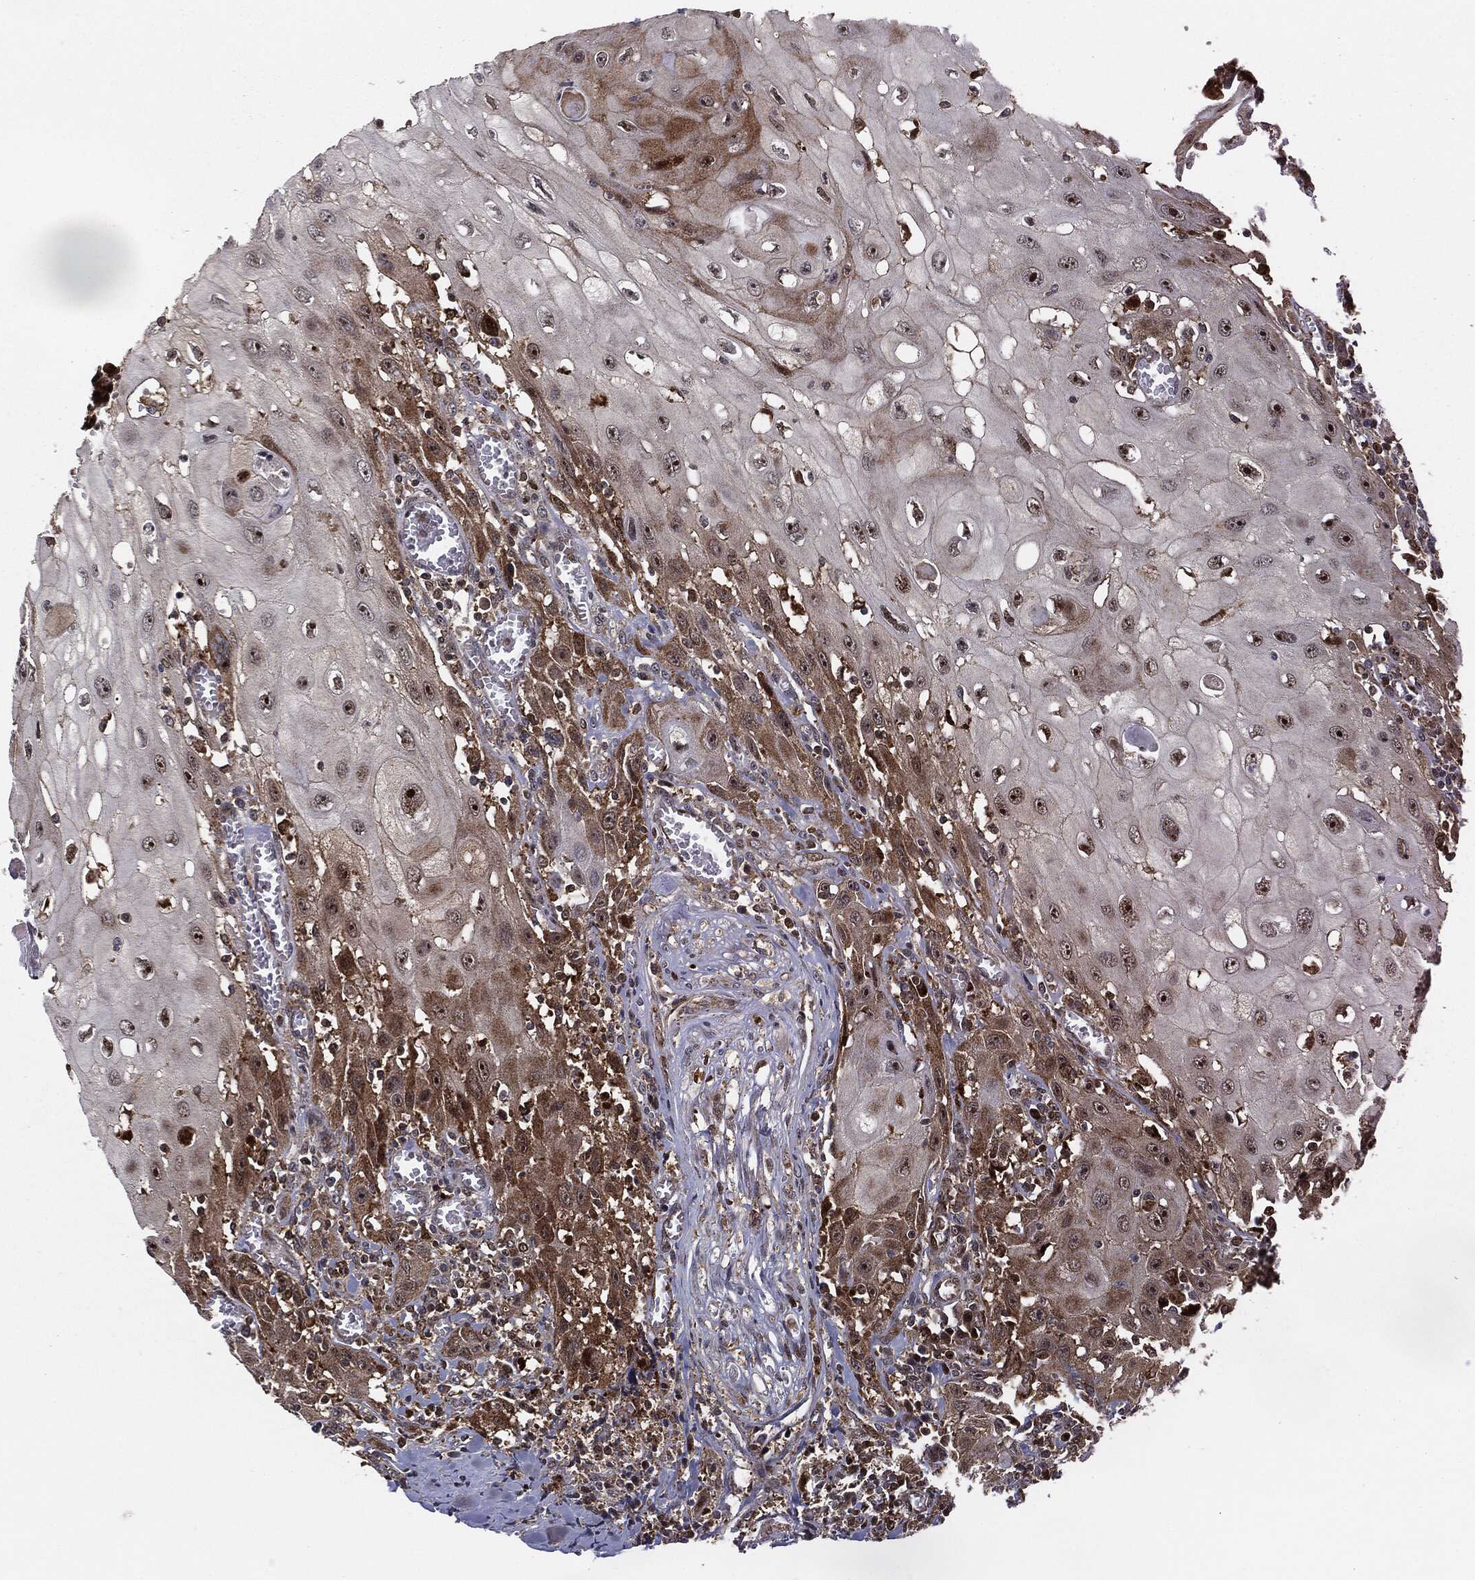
{"staining": {"intensity": "moderate", "quantity": "<25%", "location": "cytoplasmic/membranous"}, "tissue": "head and neck cancer", "cell_type": "Tumor cells", "image_type": "cancer", "snomed": [{"axis": "morphology", "description": "Normal tissue, NOS"}, {"axis": "morphology", "description": "Squamous cell carcinoma, NOS"}, {"axis": "topography", "description": "Oral tissue"}, {"axis": "topography", "description": "Head-Neck"}], "caption": "Immunohistochemistry photomicrograph of human head and neck squamous cell carcinoma stained for a protein (brown), which exhibits low levels of moderate cytoplasmic/membranous positivity in about <25% of tumor cells.", "gene": "PTEN", "patient": {"sex": "male", "age": 71}}